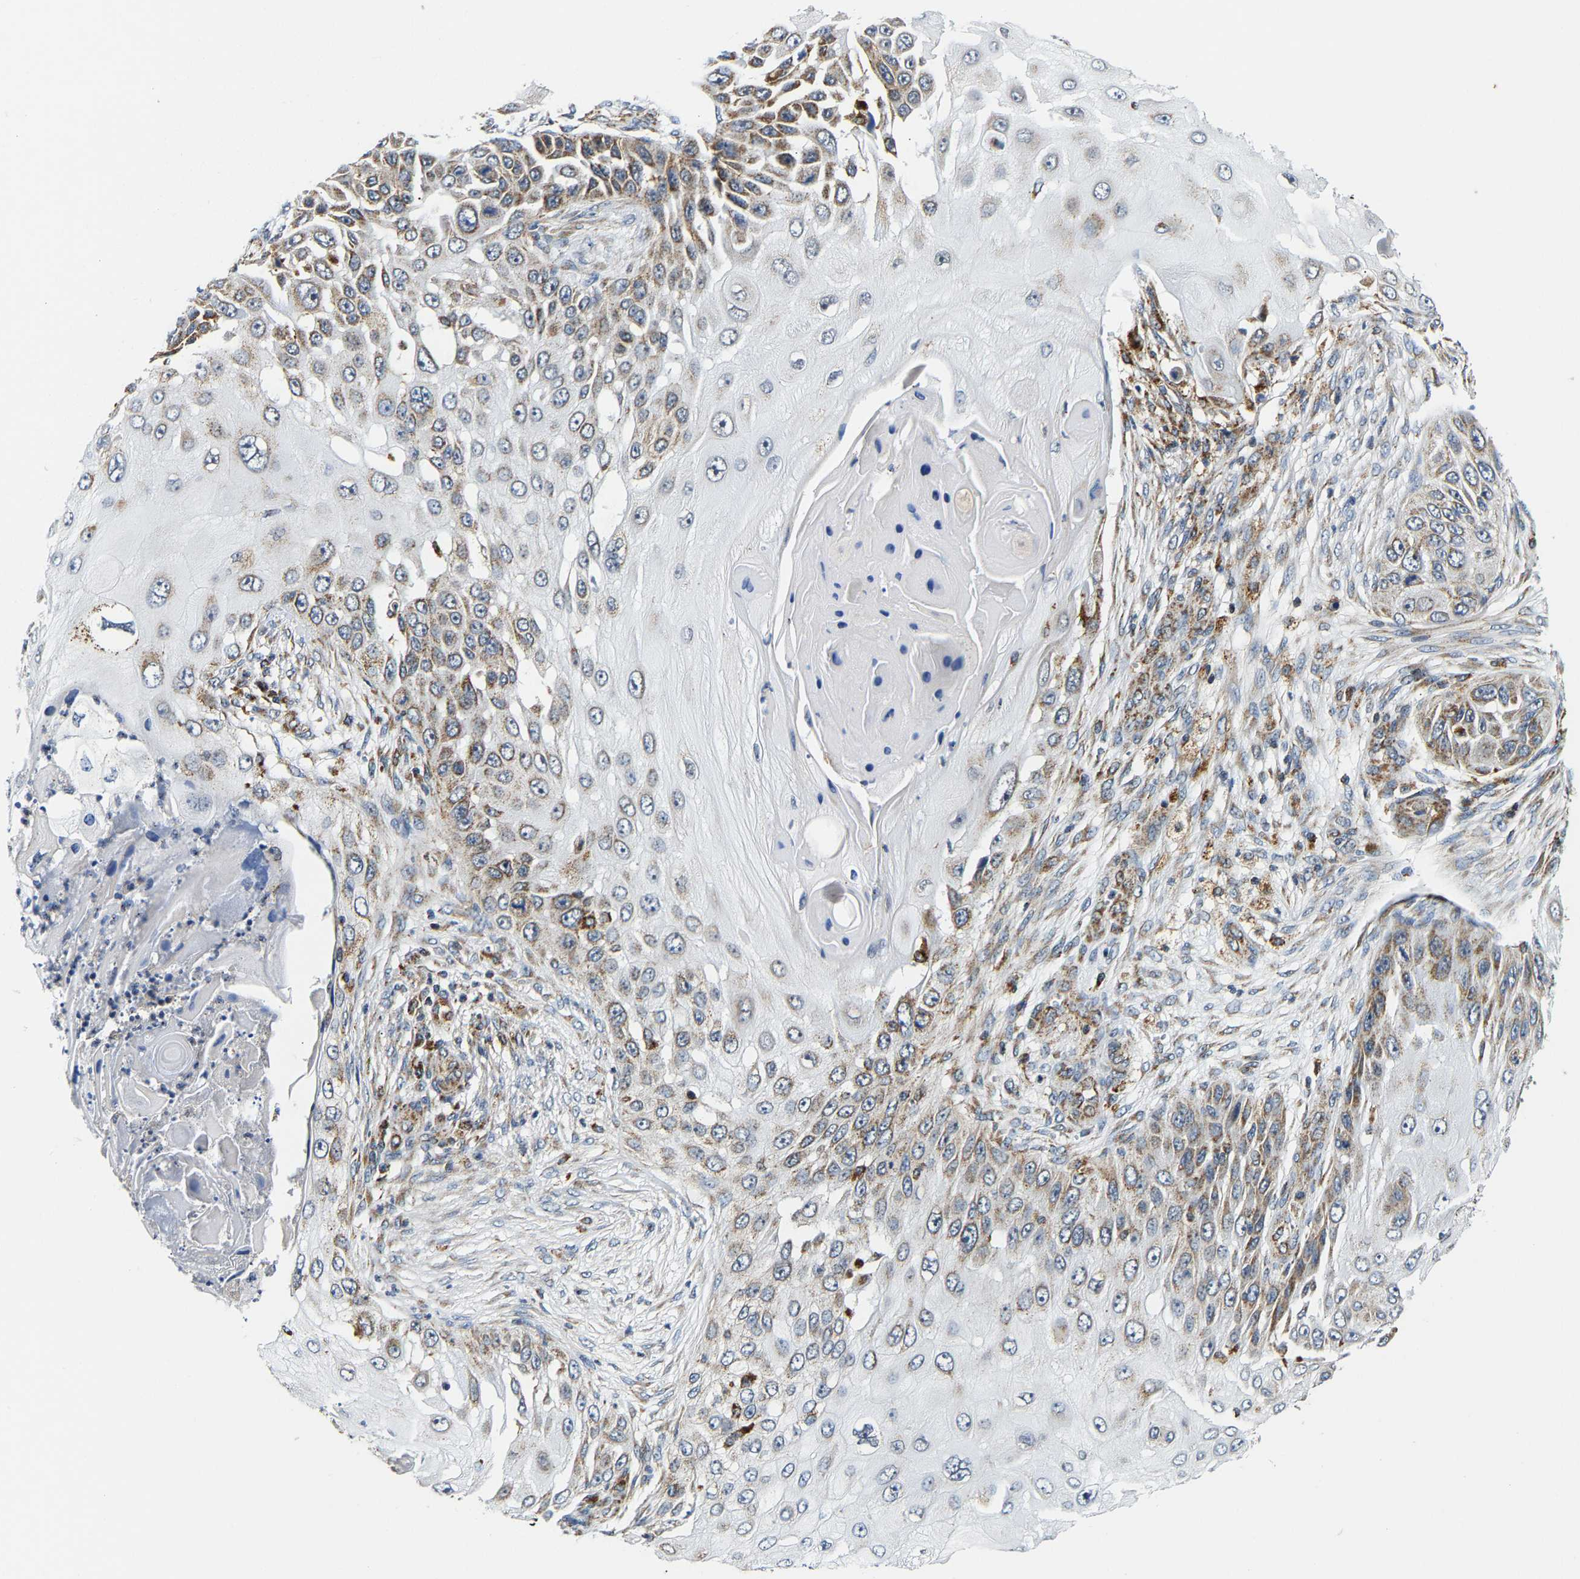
{"staining": {"intensity": "moderate", "quantity": "25%-75%", "location": "cytoplasmic/membranous"}, "tissue": "skin cancer", "cell_type": "Tumor cells", "image_type": "cancer", "snomed": [{"axis": "morphology", "description": "Squamous cell carcinoma, NOS"}, {"axis": "topography", "description": "Skin"}], "caption": "IHC staining of skin cancer, which displays medium levels of moderate cytoplasmic/membranous expression in about 25%-75% of tumor cells indicating moderate cytoplasmic/membranous protein positivity. The staining was performed using DAB (brown) for protein detection and nuclei were counterstained in hematoxylin (blue).", "gene": "GIMAP7", "patient": {"sex": "female", "age": 44}}